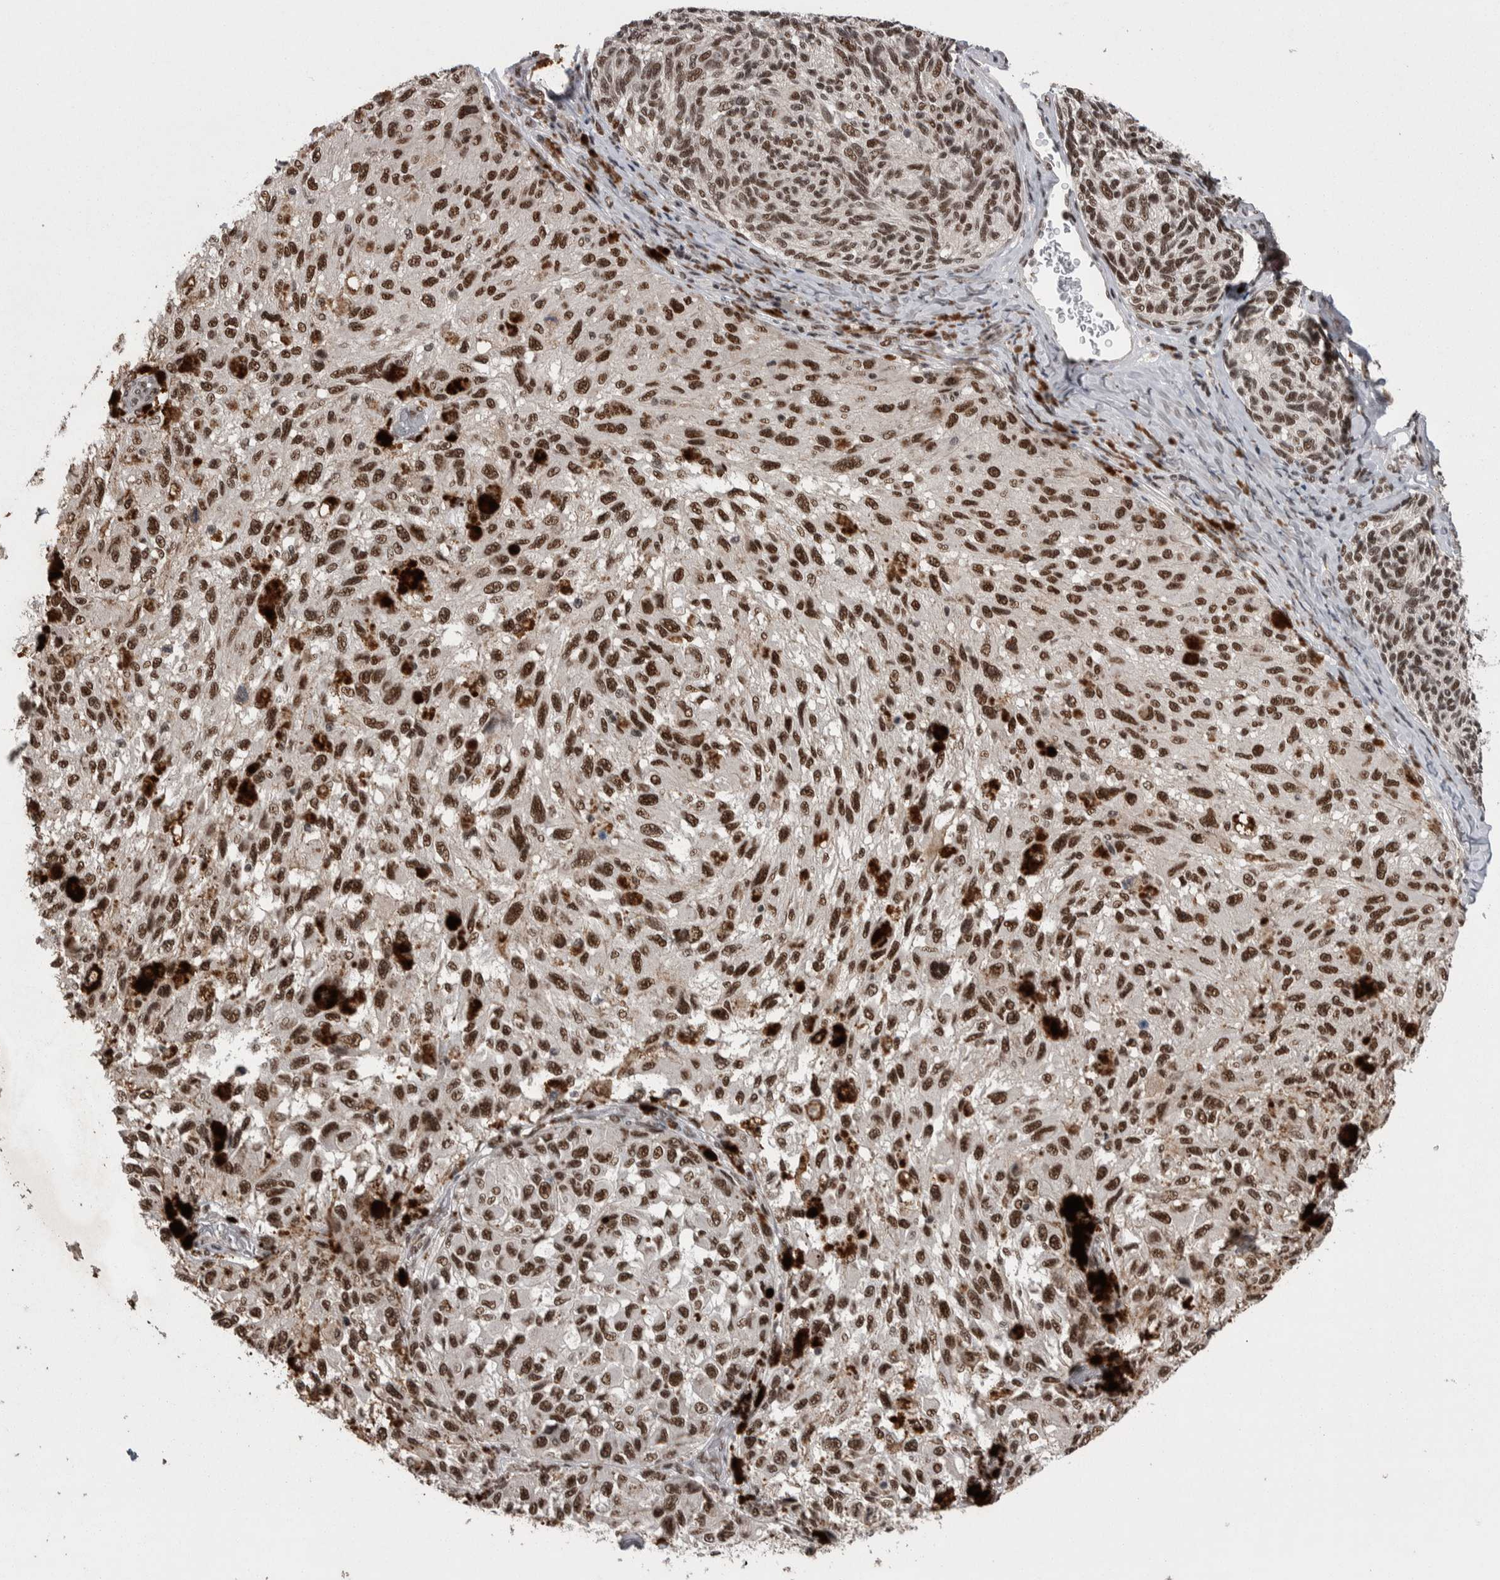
{"staining": {"intensity": "moderate", "quantity": ">75%", "location": "nuclear"}, "tissue": "melanoma", "cell_type": "Tumor cells", "image_type": "cancer", "snomed": [{"axis": "morphology", "description": "Malignant melanoma, NOS"}, {"axis": "topography", "description": "Skin"}], "caption": "Moderate nuclear expression is appreciated in about >75% of tumor cells in melanoma.", "gene": "DMTF1", "patient": {"sex": "female", "age": 73}}